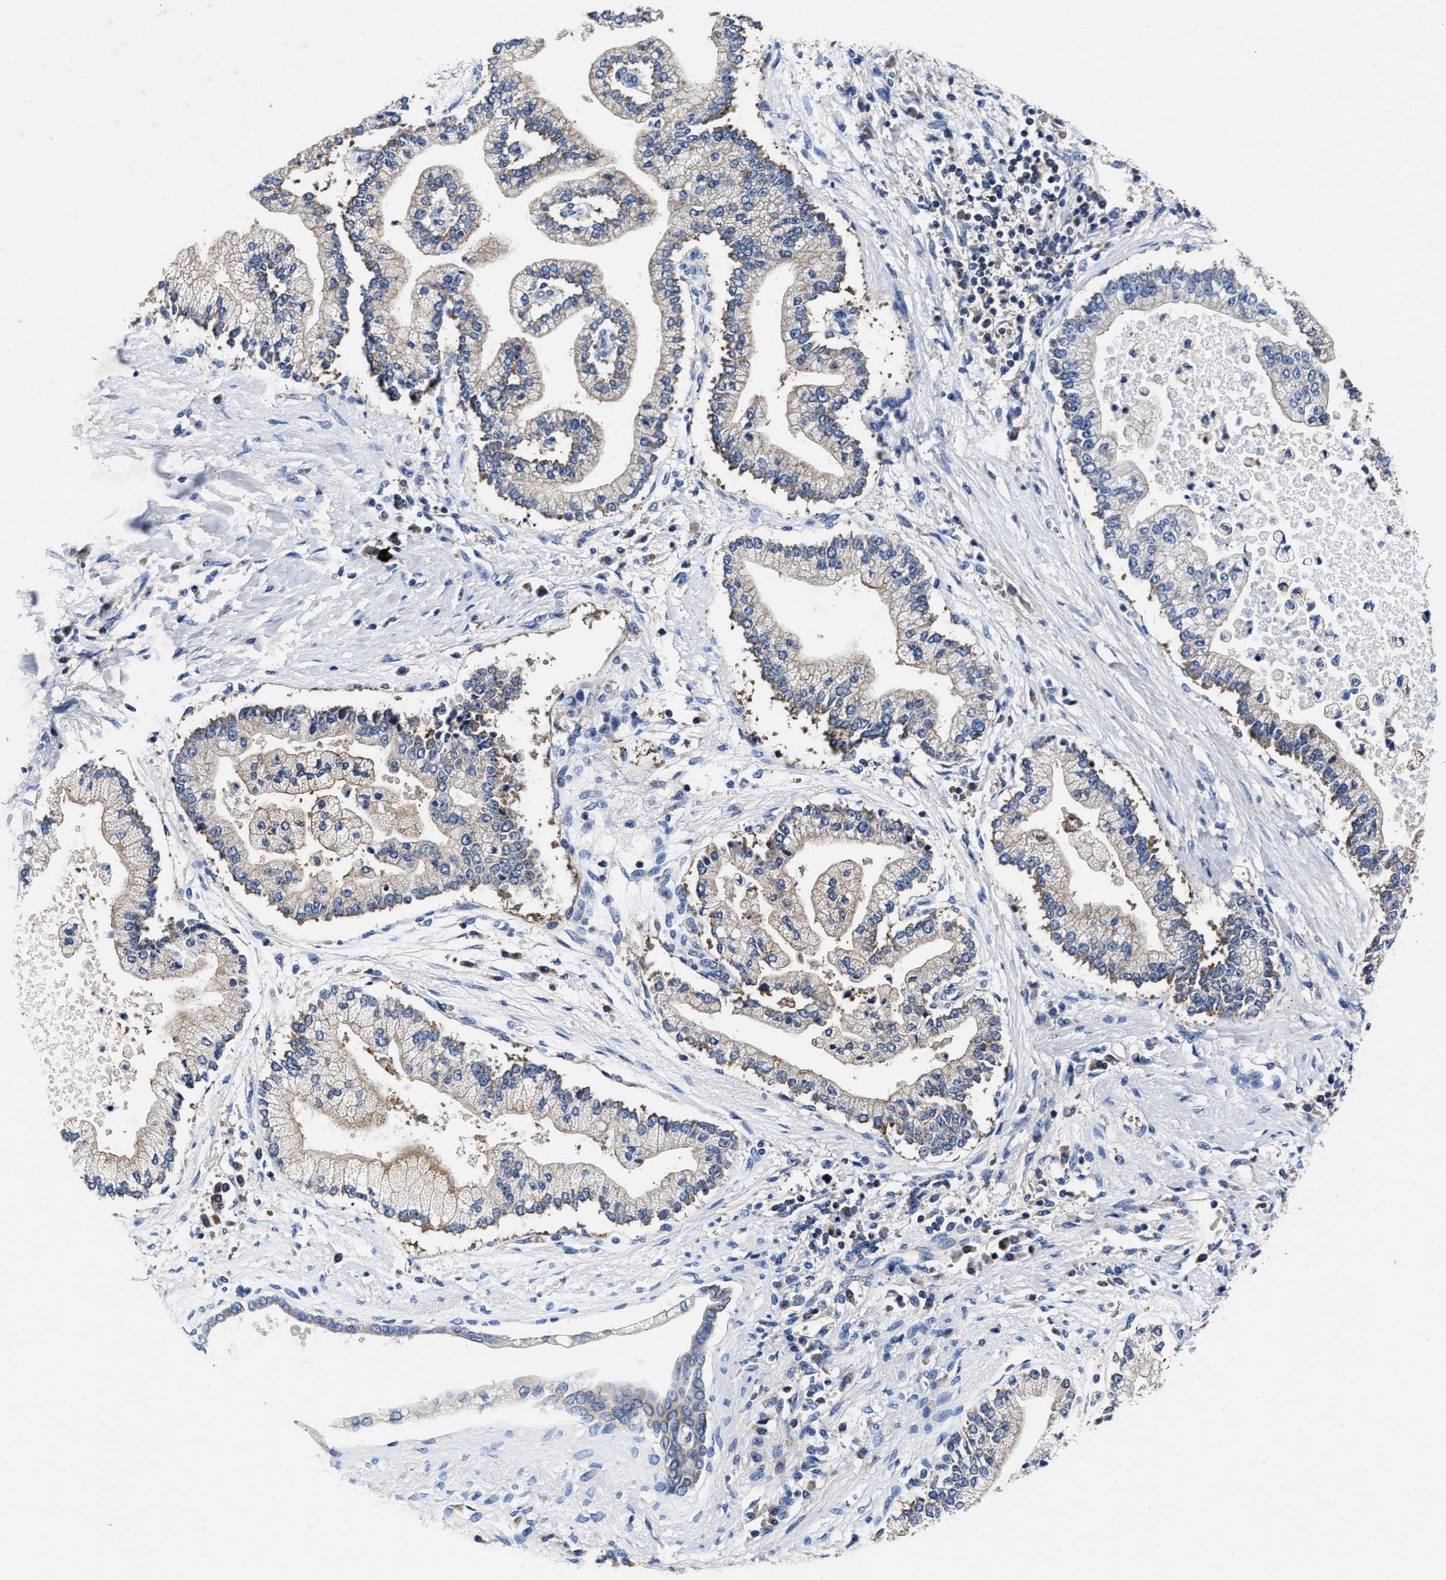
{"staining": {"intensity": "negative", "quantity": "none", "location": "none"}, "tissue": "liver cancer", "cell_type": "Tumor cells", "image_type": "cancer", "snomed": [{"axis": "morphology", "description": "Cholangiocarcinoma"}, {"axis": "topography", "description": "Liver"}], "caption": "An image of human liver cancer (cholangiocarcinoma) is negative for staining in tumor cells.", "gene": "PHLPP1", "patient": {"sex": "male", "age": 50}}